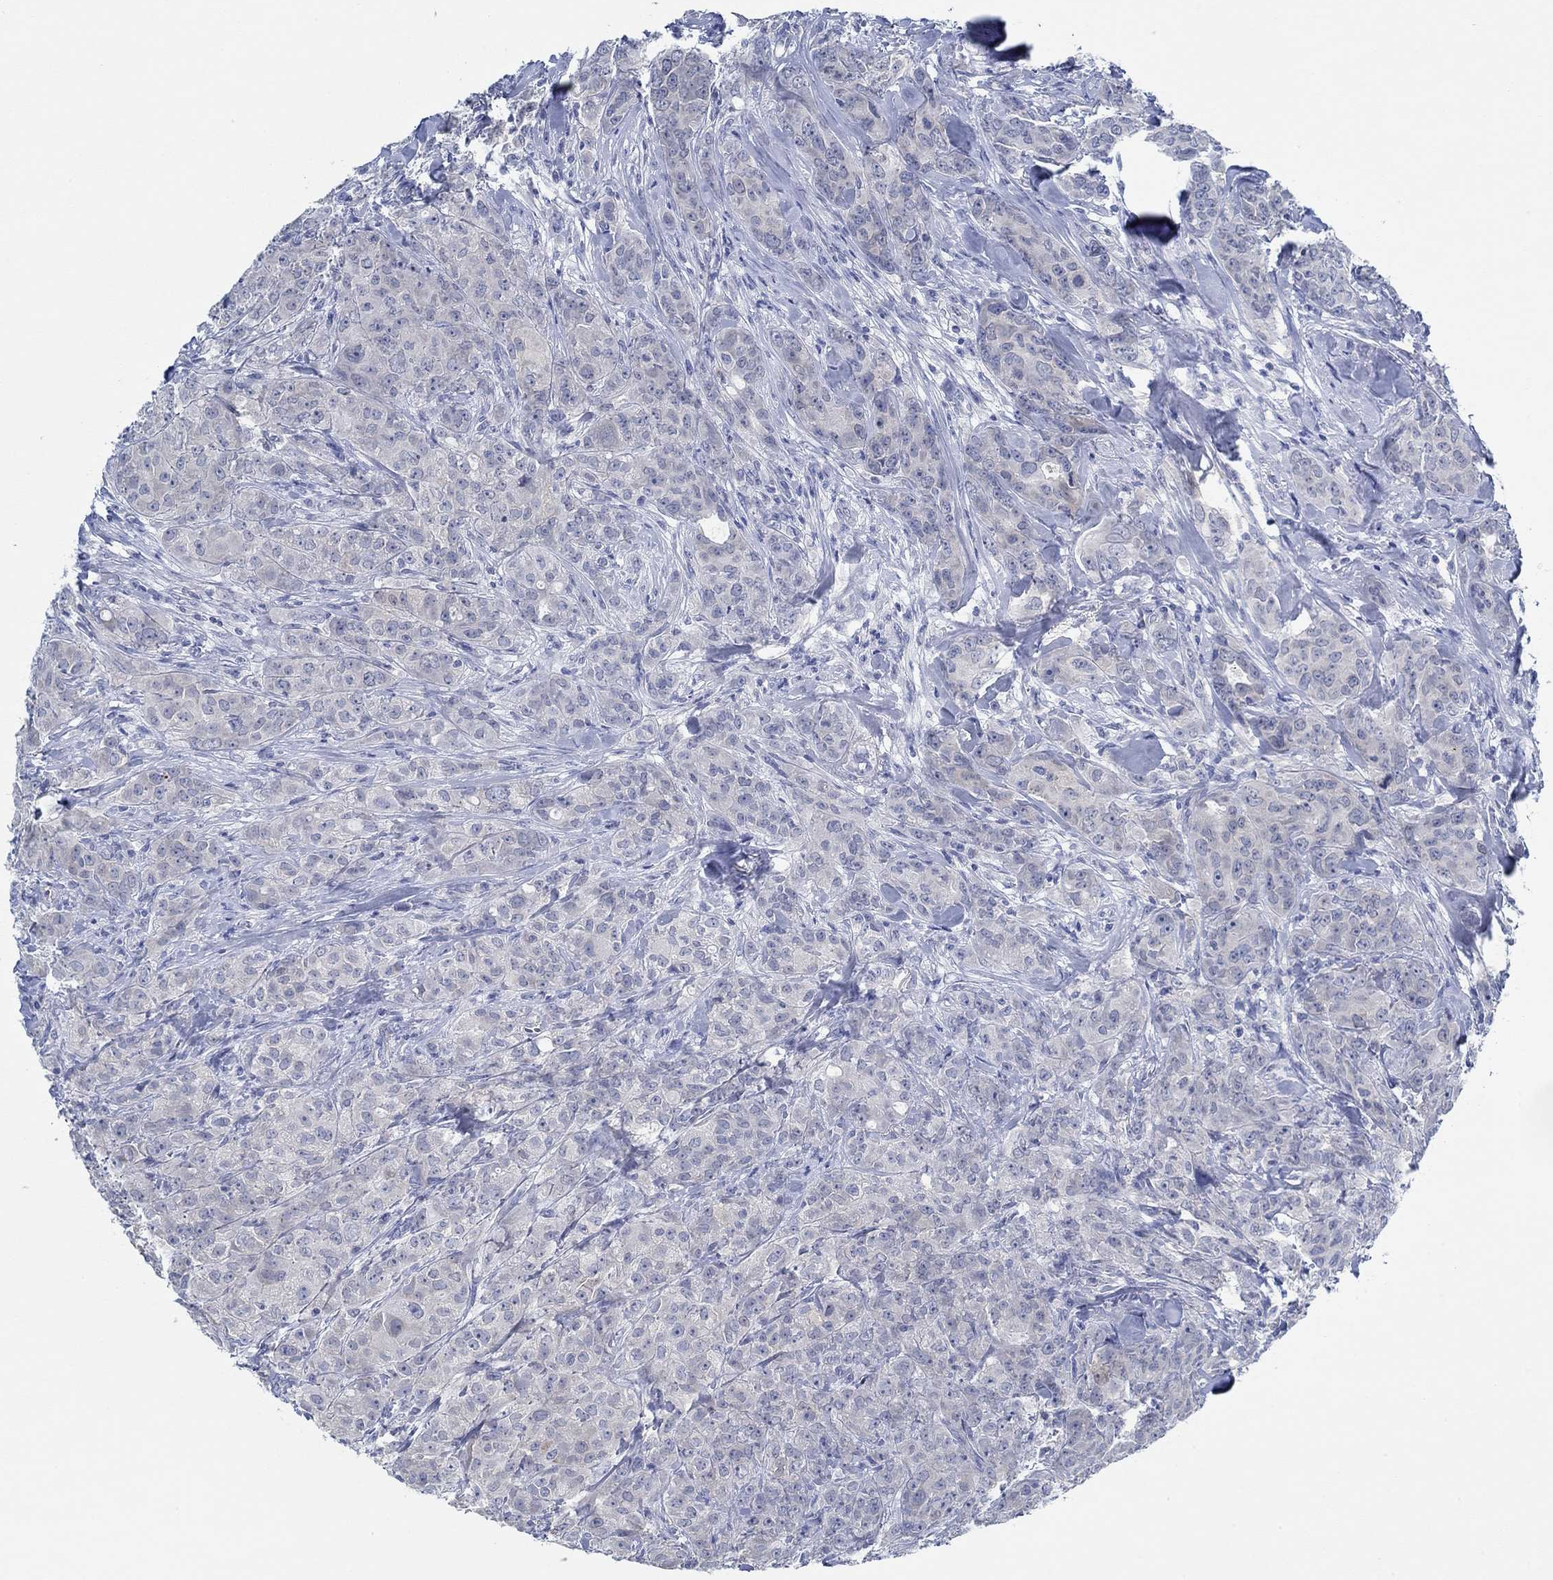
{"staining": {"intensity": "negative", "quantity": "none", "location": "none"}, "tissue": "breast cancer", "cell_type": "Tumor cells", "image_type": "cancer", "snomed": [{"axis": "morphology", "description": "Duct carcinoma"}, {"axis": "topography", "description": "Breast"}], "caption": "This histopathology image is of breast cancer (infiltrating ductal carcinoma) stained with immunohistochemistry to label a protein in brown with the nuclei are counter-stained blue. There is no staining in tumor cells. (DAB immunohistochemistry (IHC), high magnification).", "gene": "ZNF671", "patient": {"sex": "female", "age": 43}}